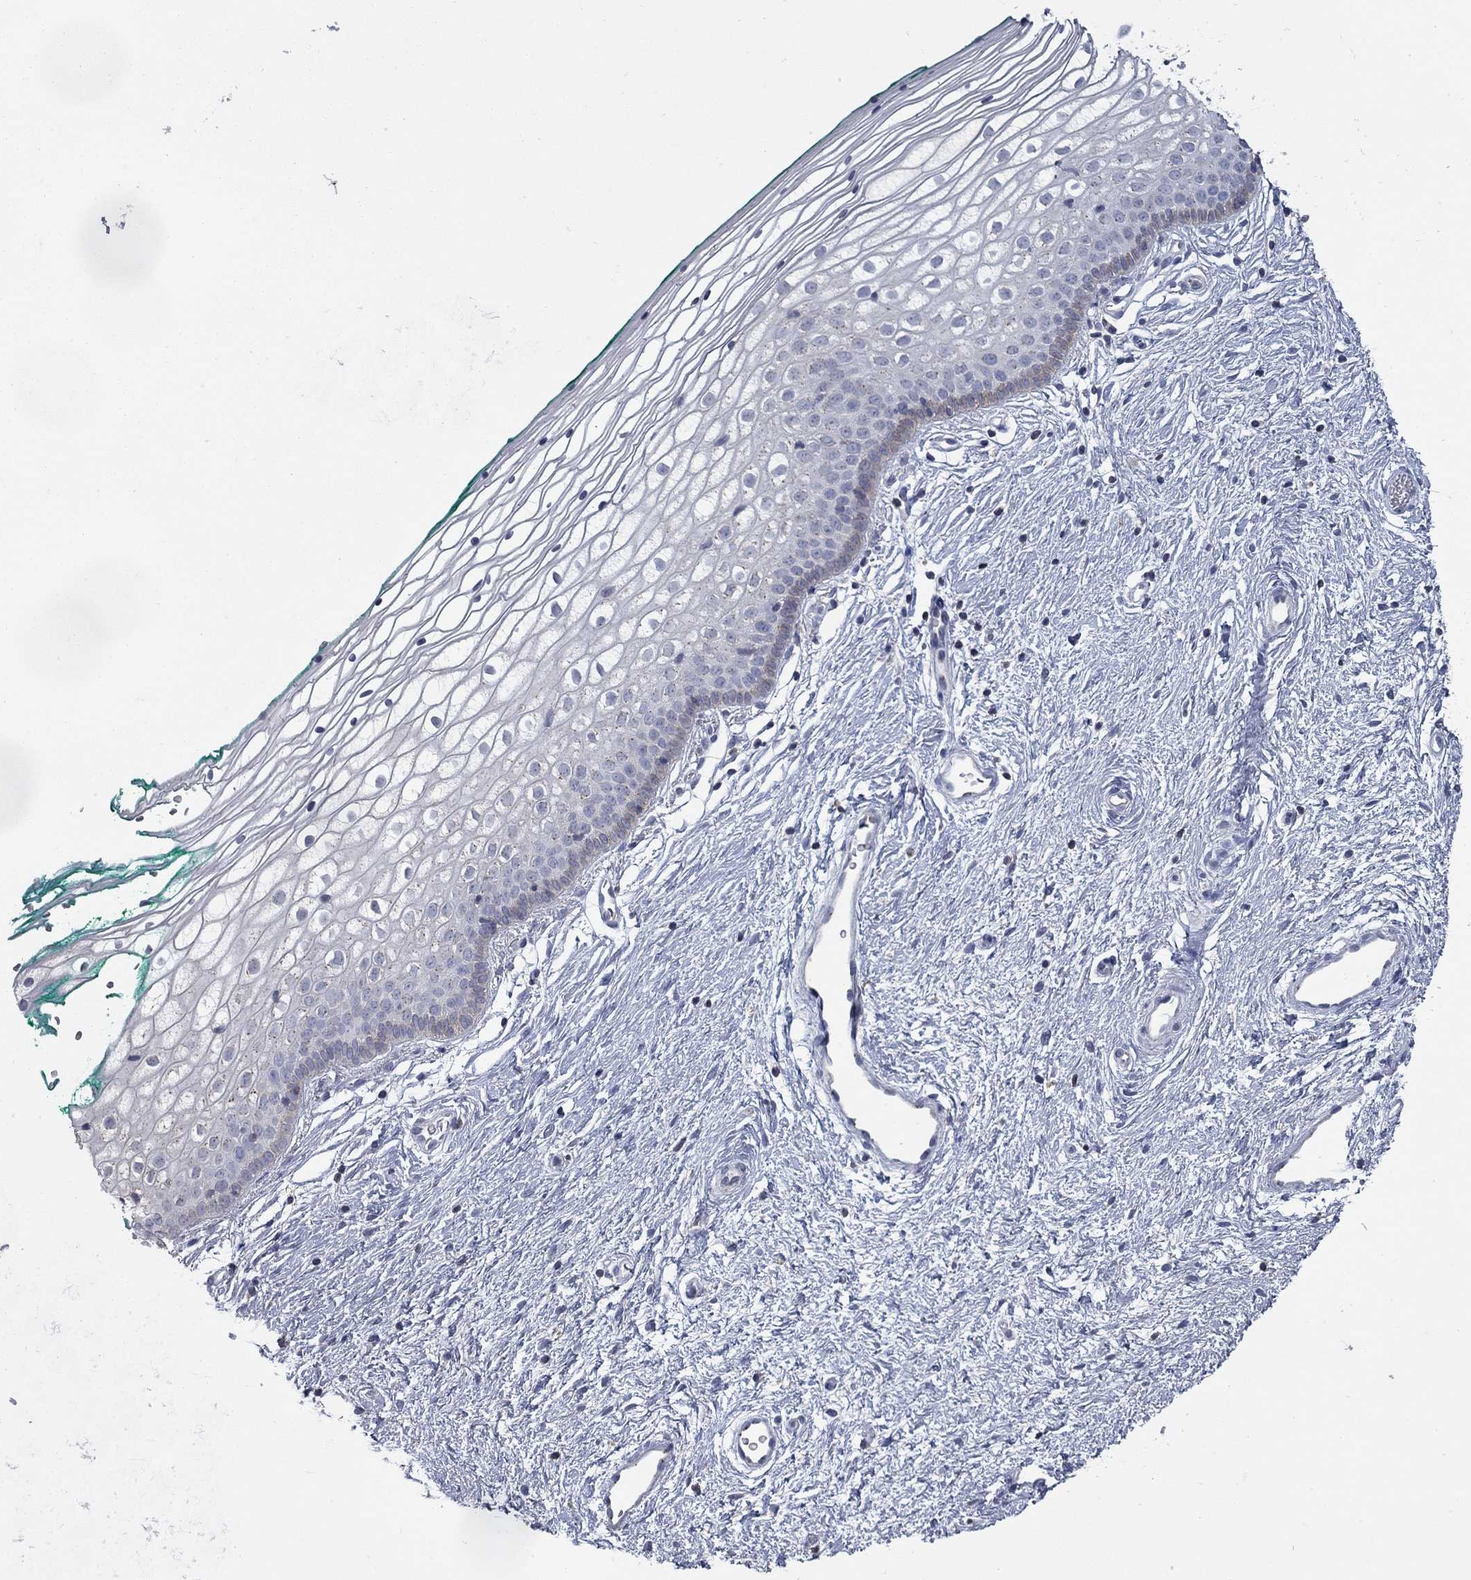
{"staining": {"intensity": "negative", "quantity": "none", "location": "none"}, "tissue": "vagina", "cell_type": "Squamous epithelial cells", "image_type": "normal", "snomed": [{"axis": "morphology", "description": "Normal tissue, NOS"}, {"axis": "topography", "description": "Vagina"}], "caption": "The histopathology image reveals no significant expression in squamous epithelial cells of vagina. Nuclei are stained in blue.", "gene": "KIAA0319L", "patient": {"sex": "female", "age": 36}}